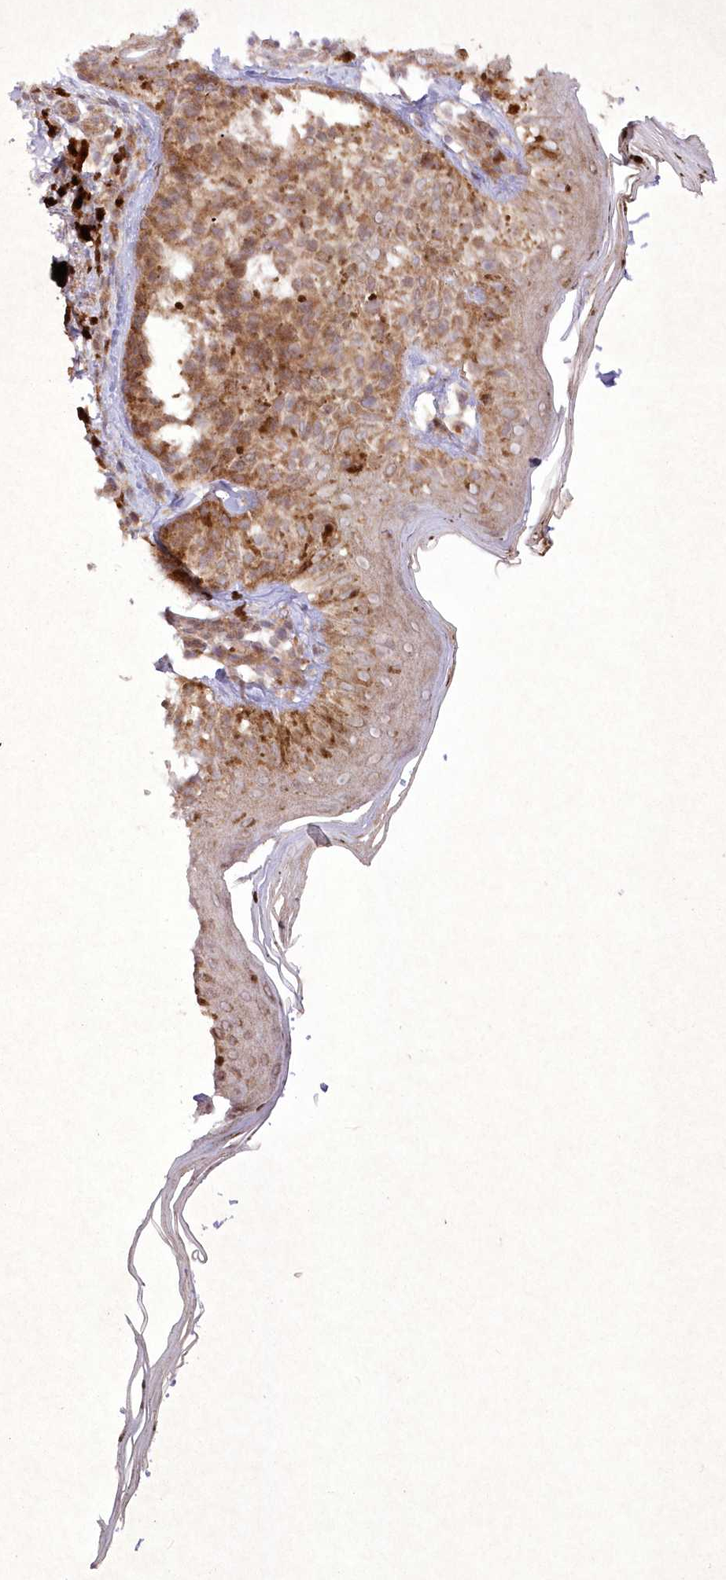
{"staining": {"intensity": "moderate", "quantity": ">75%", "location": "cytoplasmic/membranous"}, "tissue": "melanoma", "cell_type": "Tumor cells", "image_type": "cancer", "snomed": [{"axis": "morphology", "description": "Malignant melanoma, NOS"}, {"axis": "topography", "description": "Skin"}], "caption": "Immunohistochemical staining of human malignant melanoma exhibits medium levels of moderate cytoplasmic/membranous expression in about >75% of tumor cells. Using DAB (3,3'-diaminobenzidine) (brown) and hematoxylin (blue) stains, captured at high magnification using brightfield microscopy.", "gene": "APOM", "patient": {"sex": "female", "age": 50}}